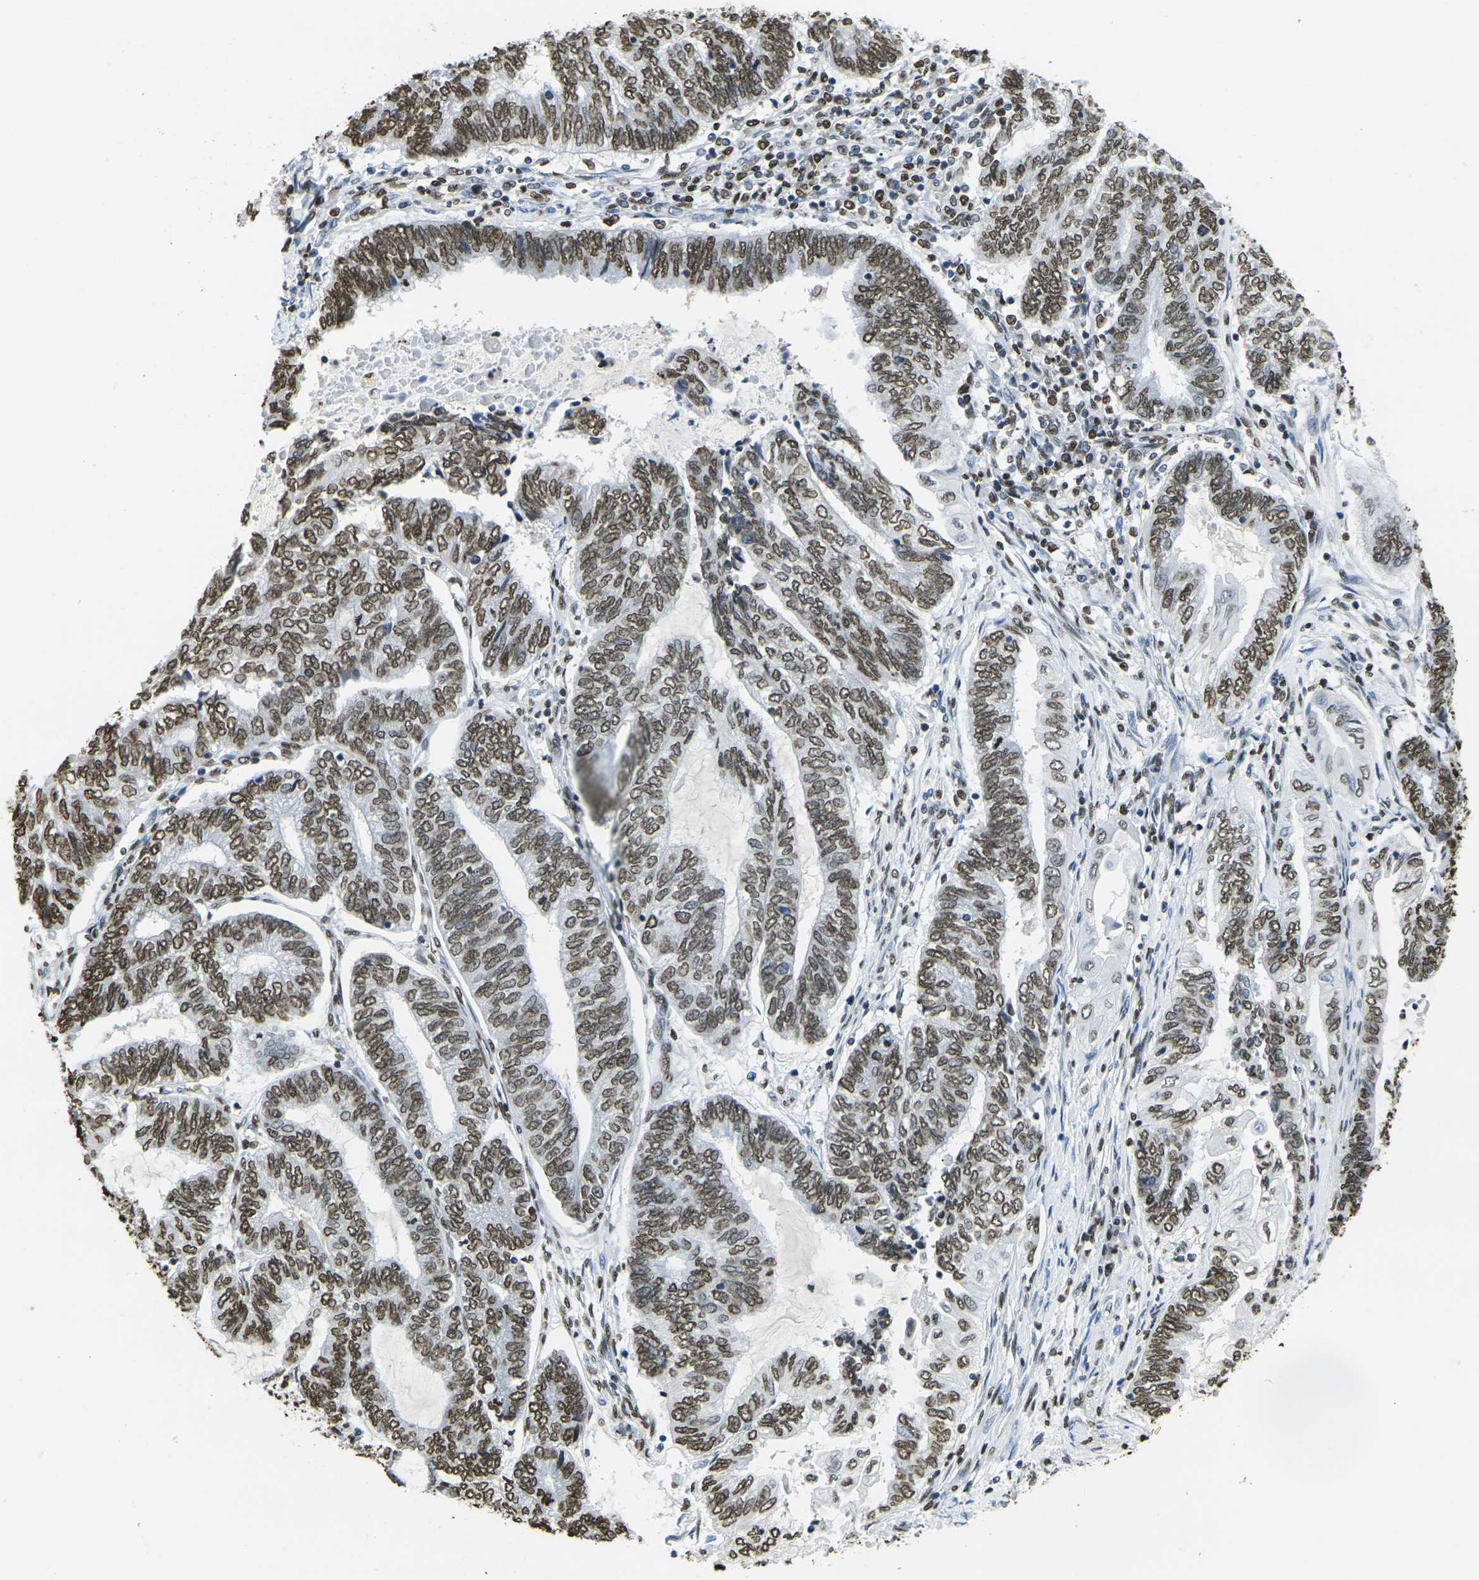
{"staining": {"intensity": "strong", "quantity": ">75%", "location": "nuclear"}, "tissue": "endometrial cancer", "cell_type": "Tumor cells", "image_type": "cancer", "snomed": [{"axis": "morphology", "description": "Adenocarcinoma, NOS"}, {"axis": "topography", "description": "Uterus"}, {"axis": "topography", "description": "Endometrium"}], "caption": "Immunohistochemistry (IHC) (DAB (3,3'-diaminobenzidine)) staining of endometrial adenocarcinoma displays strong nuclear protein expression in about >75% of tumor cells.", "gene": "DRAXIN", "patient": {"sex": "female", "age": 70}}